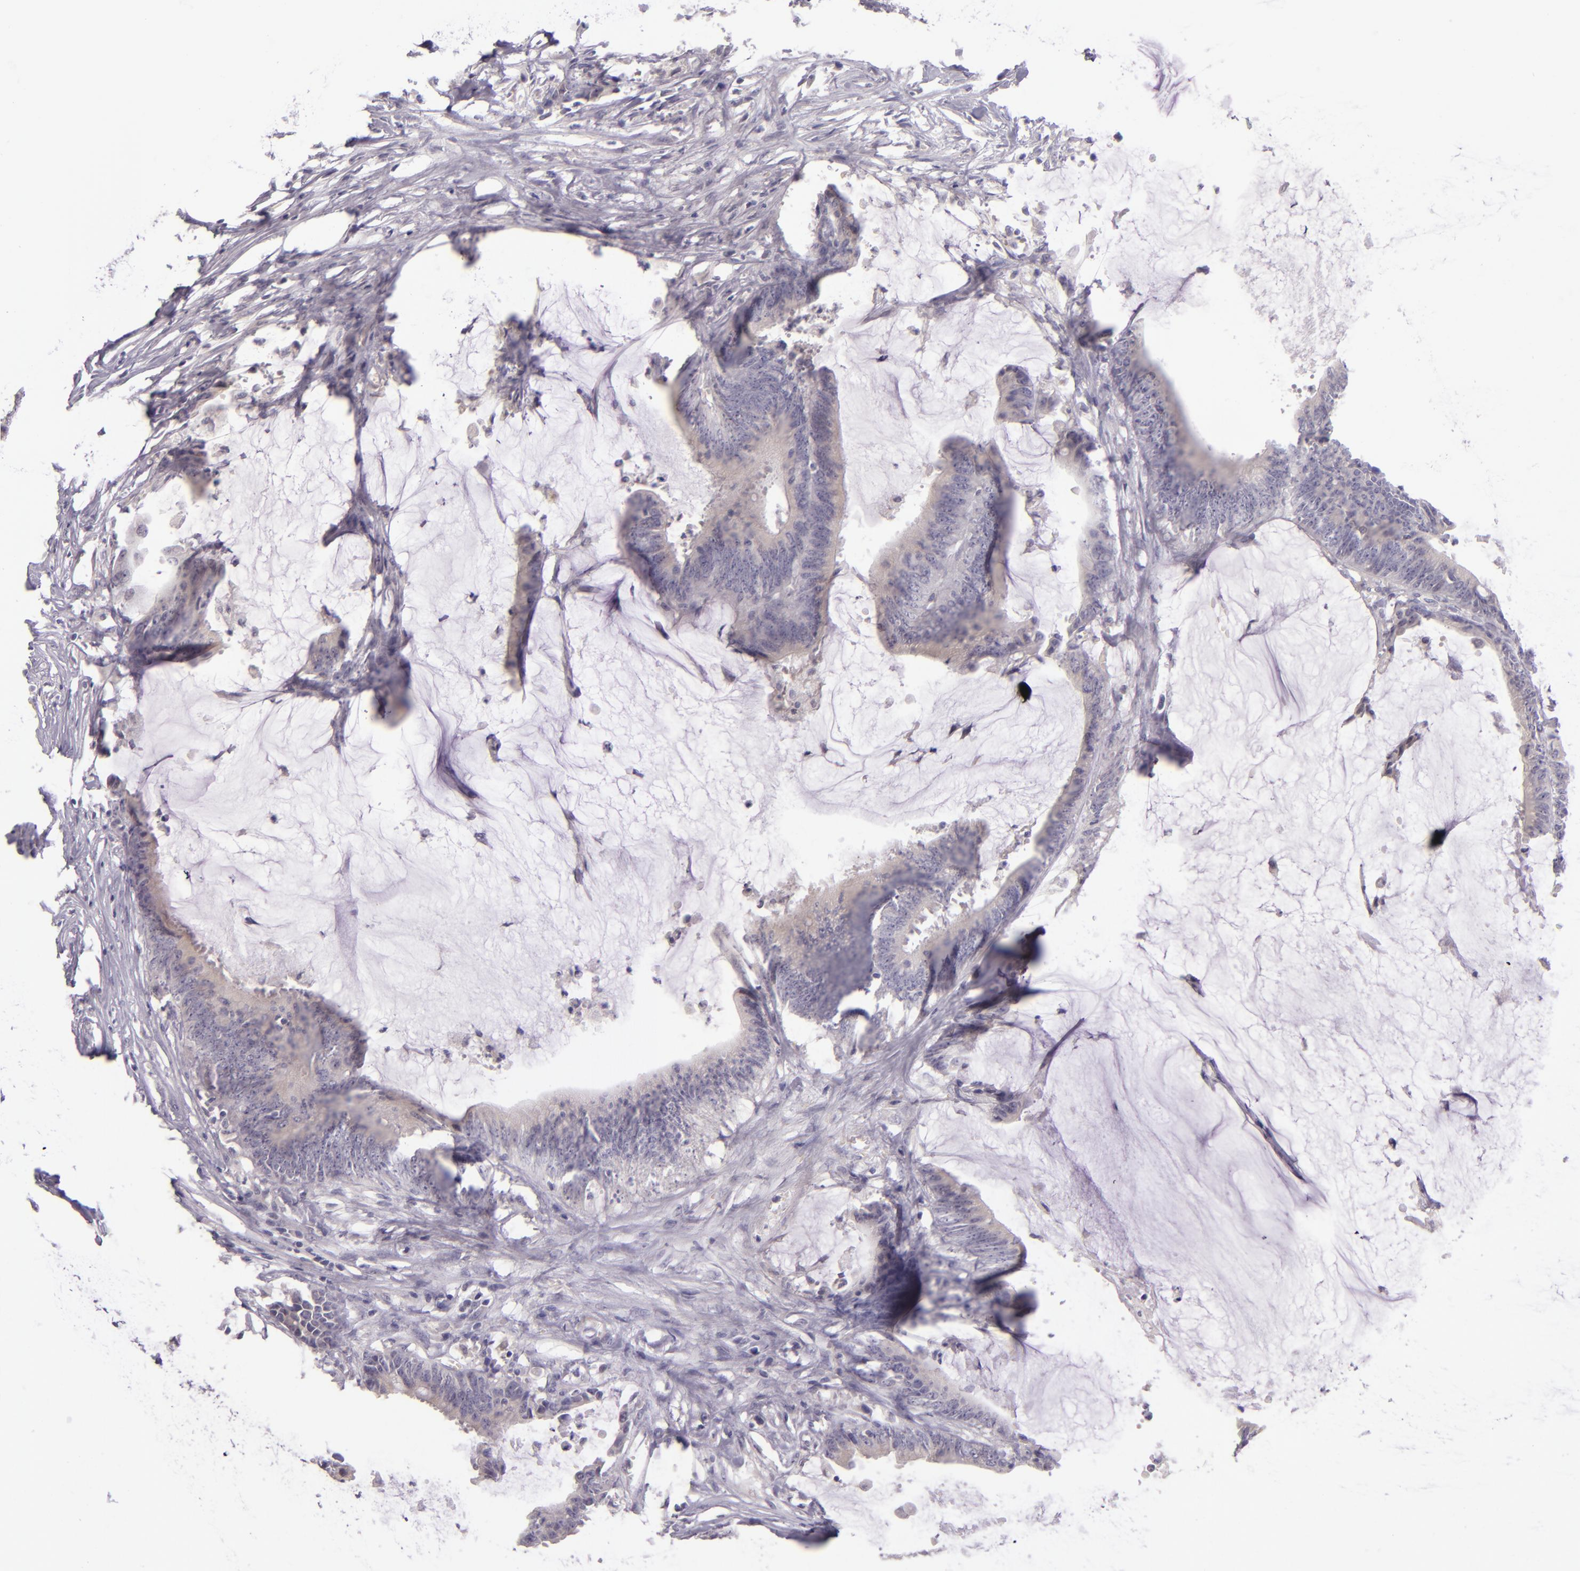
{"staining": {"intensity": "weak", "quantity": "25%-75%", "location": "cytoplasmic/membranous"}, "tissue": "colorectal cancer", "cell_type": "Tumor cells", "image_type": "cancer", "snomed": [{"axis": "morphology", "description": "Adenocarcinoma, NOS"}, {"axis": "topography", "description": "Rectum"}], "caption": "Protein analysis of colorectal cancer tissue shows weak cytoplasmic/membranous staining in approximately 25%-75% of tumor cells.", "gene": "SNCB", "patient": {"sex": "female", "age": 66}}